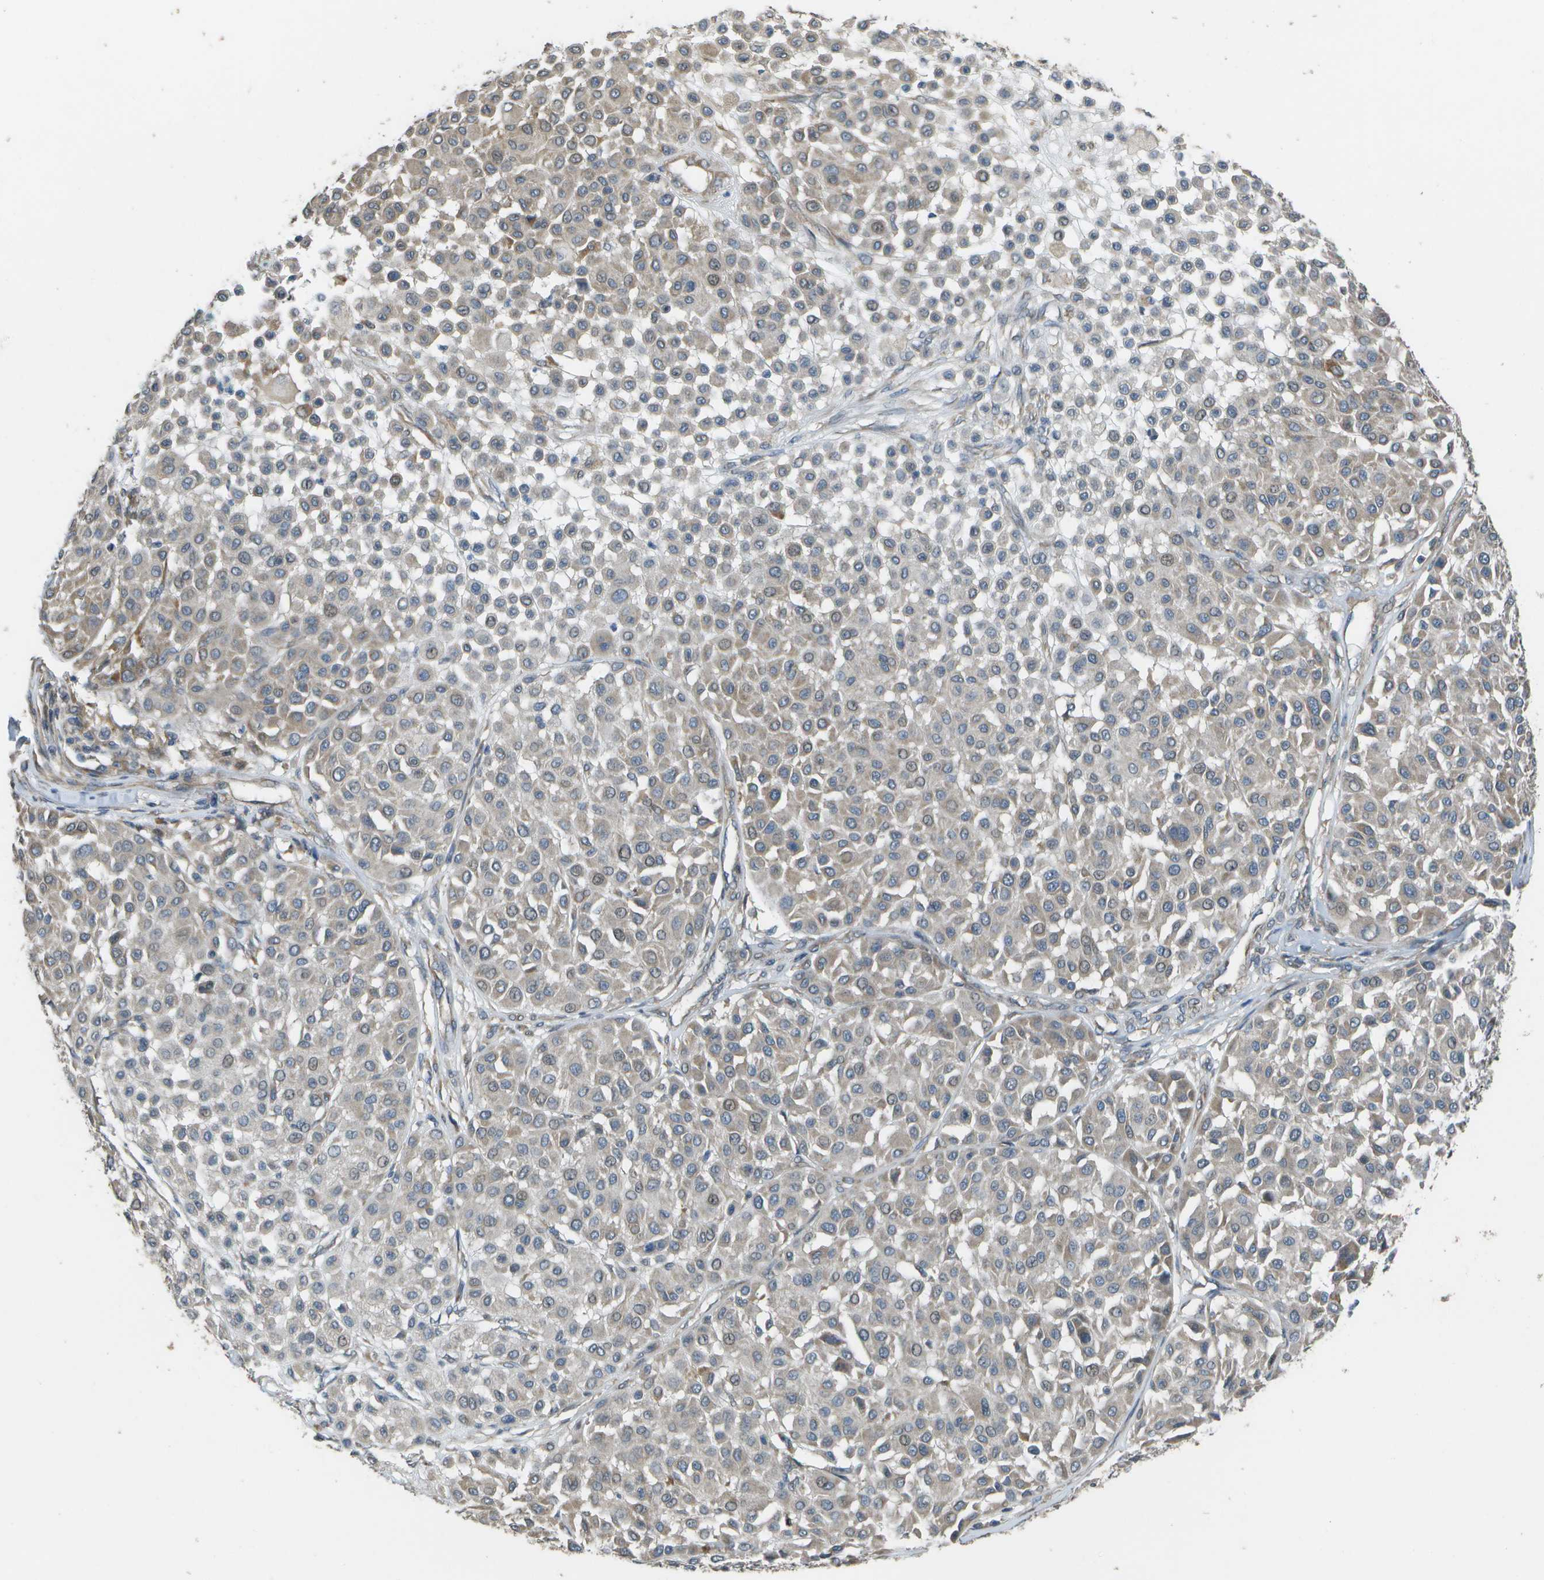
{"staining": {"intensity": "weak", "quantity": "25%-75%", "location": "cytoplasmic/membranous"}, "tissue": "melanoma", "cell_type": "Tumor cells", "image_type": "cancer", "snomed": [{"axis": "morphology", "description": "Malignant melanoma, Metastatic site"}, {"axis": "topography", "description": "Soft tissue"}], "caption": "DAB (3,3'-diaminobenzidine) immunohistochemical staining of human melanoma reveals weak cytoplasmic/membranous protein staining in about 25%-75% of tumor cells. (DAB (3,3'-diaminobenzidine) IHC, brown staining for protein, blue staining for nuclei).", "gene": "CLNS1A", "patient": {"sex": "male", "age": 41}}